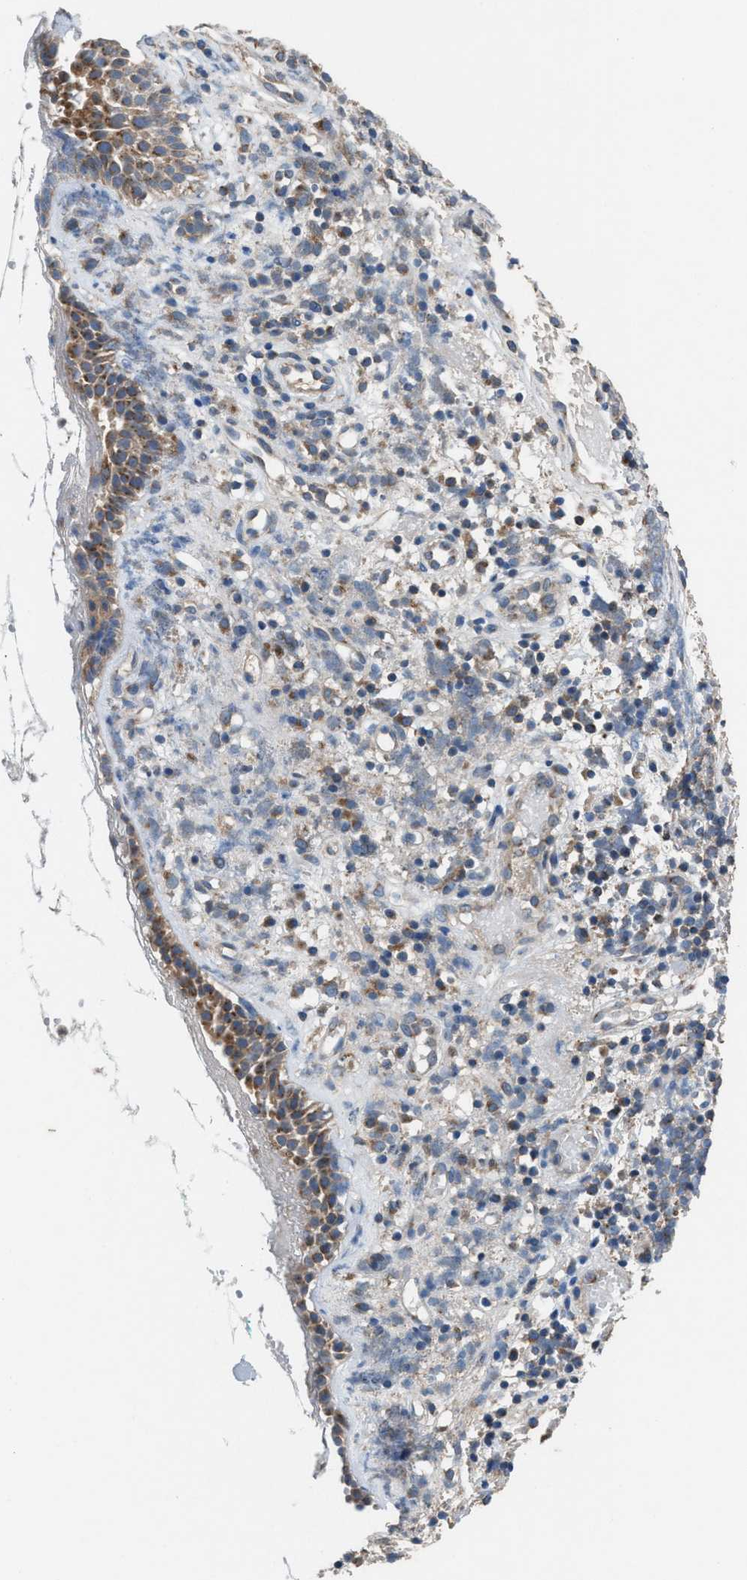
{"staining": {"intensity": "moderate", "quantity": ">75%", "location": "cytoplasmic/membranous"}, "tissue": "nasopharynx", "cell_type": "Respiratory epithelial cells", "image_type": "normal", "snomed": [{"axis": "morphology", "description": "Normal tissue, NOS"}, {"axis": "morphology", "description": "Basal cell carcinoma"}, {"axis": "topography", "description": "Cartilage tissue"}, {"axis": "topography", "description": "Nasopharynx"}, {"axis": "topography", "description": "Oral tissue"}], "caption": "The image demonstrates immunohistochemical staining of benign nasopharynx. There is moderate cytoplasmic/membranous staining is appreciated in approximately >75% of respiratory epithelial cells. (Stains: DAB (3,3'-diaminobenzidine) in brown, nuclei in blue, Microscopy: brightfield microscopy at high magnification).", "gene": "TPK1", "patient": {"sex": "female", "age": 77}}